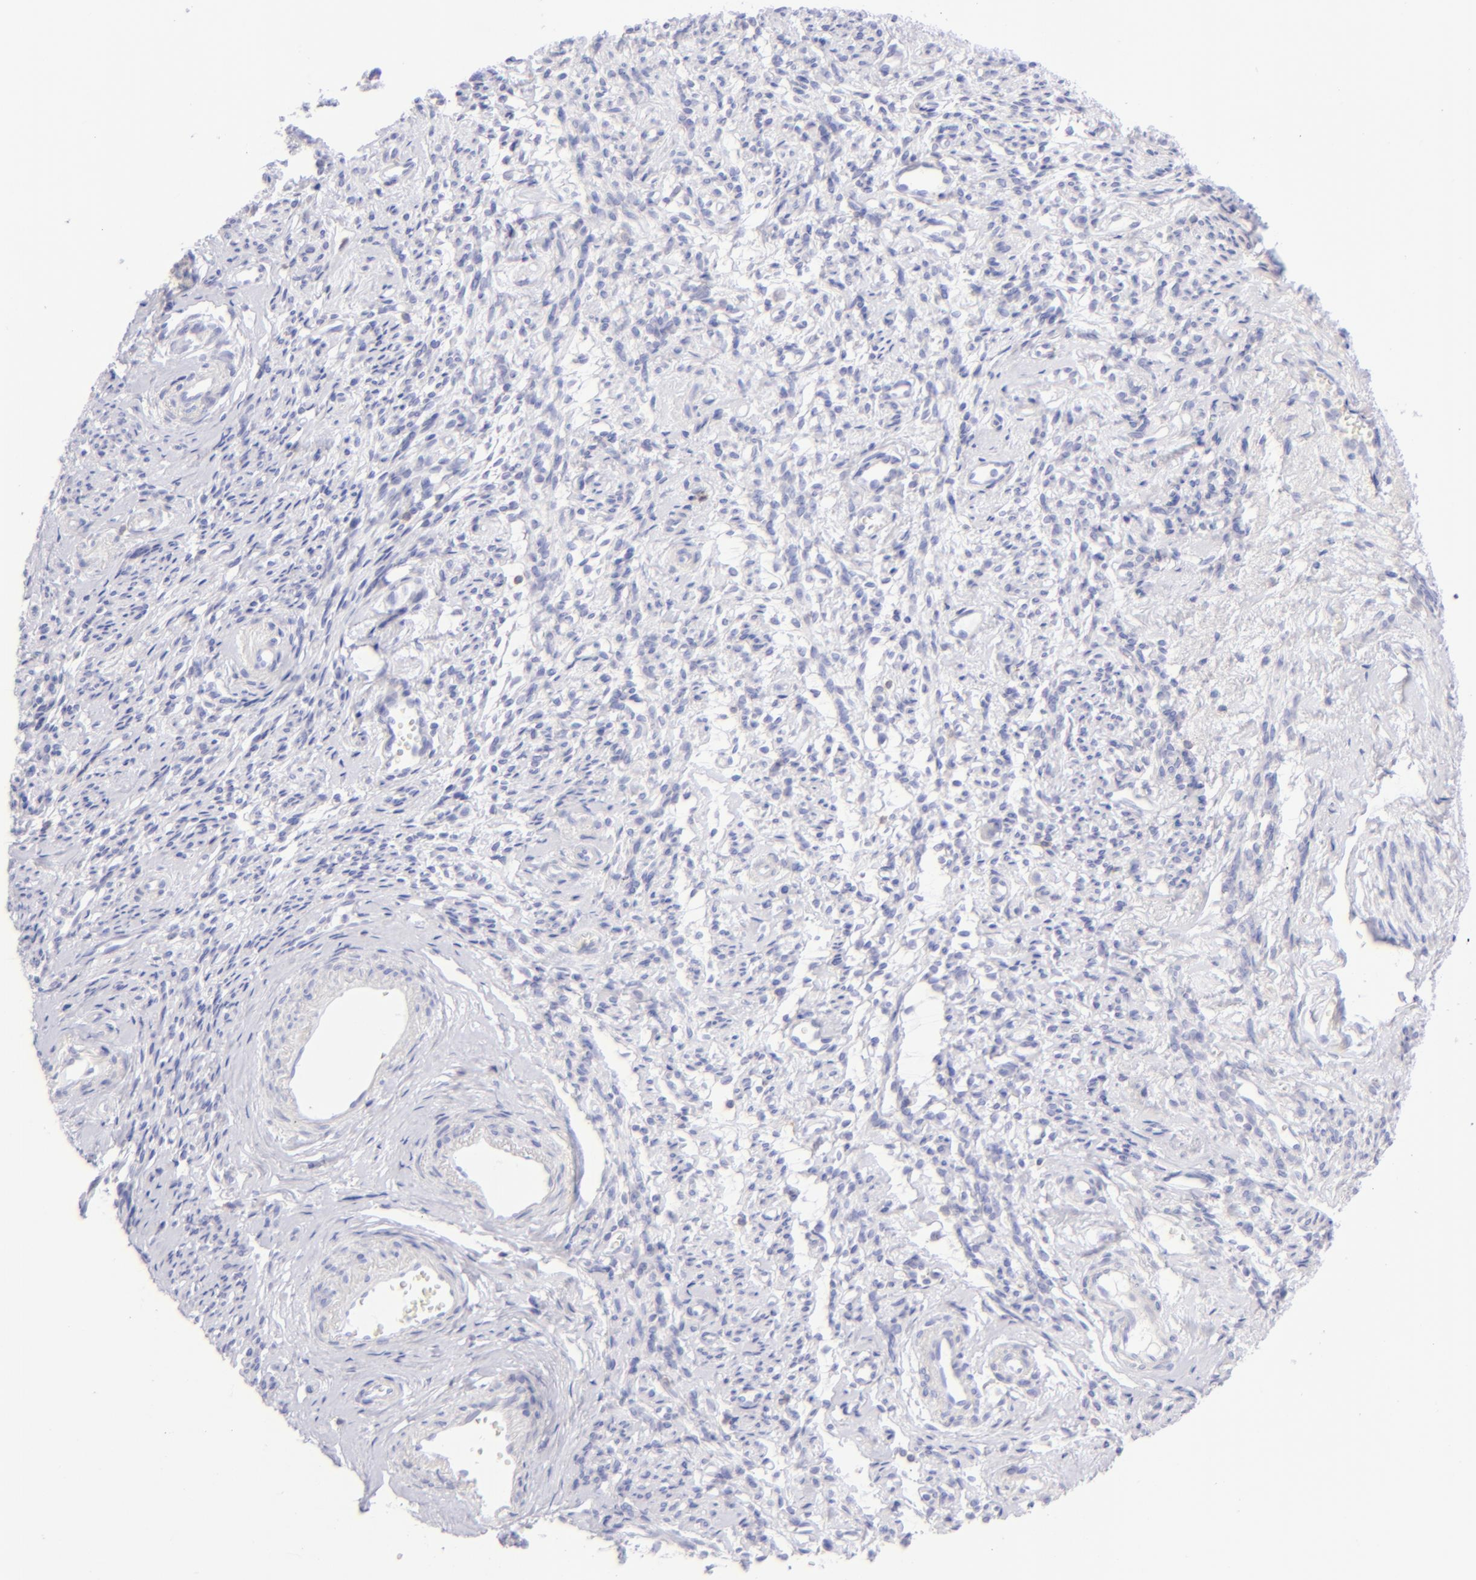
{"staining": {"intensity": "negative", "quantity": "none", "location": "none"}, "tissue": "endometrial cancer", "cell_type": "Tumor cells", "image_type": "cancer", "snomed": [{"axis": "morphology", "description": "Adenocarcinoma, NOS"}, {"axis": "topography", "description": "Endometrium"}], "caption": "Immunohistochemistry (IHC) of human adenocarcinoma (endometrial) shows no positivity in tumor cells. Nuclei are stained in blue.", "gene": "CD69", "patient": {"sex": "female", "age": 75}}